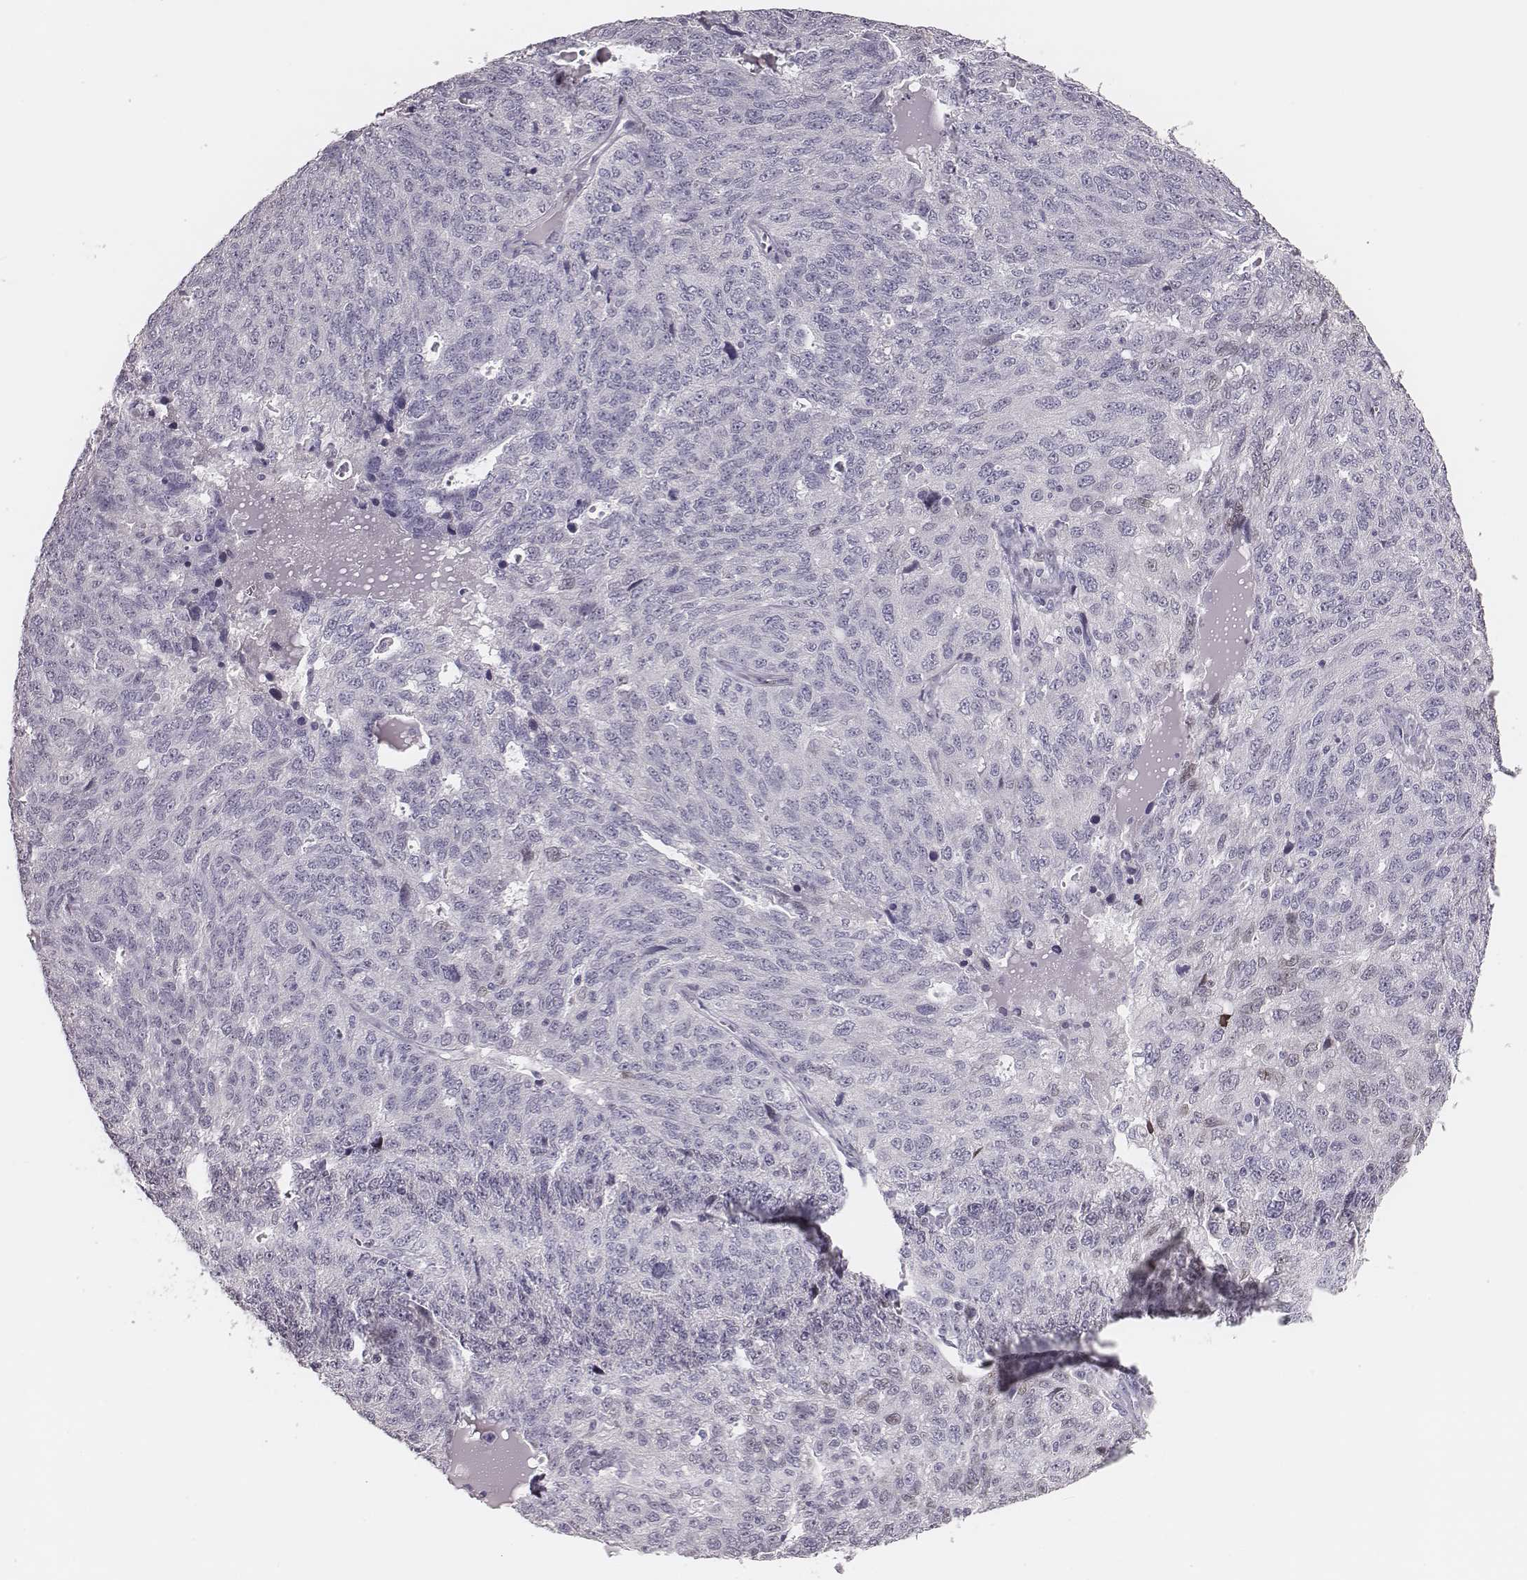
{"staining": {"intensity": "negative", "quantity": "none", "location": "none"}, "tissue": "ovarian cancer", "cell_type": "Tumor cells", "image_type": "cancer", "snomed": [{"axis": "morphology", "description": "Cystadenocarcinoma, serous, NOS"}, {"axis": "topography", "description": "Ovary"}], "caption": "Tumor cells show no significant protein expression in ovarian cancer. (Brightfield microscopy of DAB immunohistochemistry at high magnification).", "gene": "ADGRF4", "patient": {"sex": "female", "age": 71}}